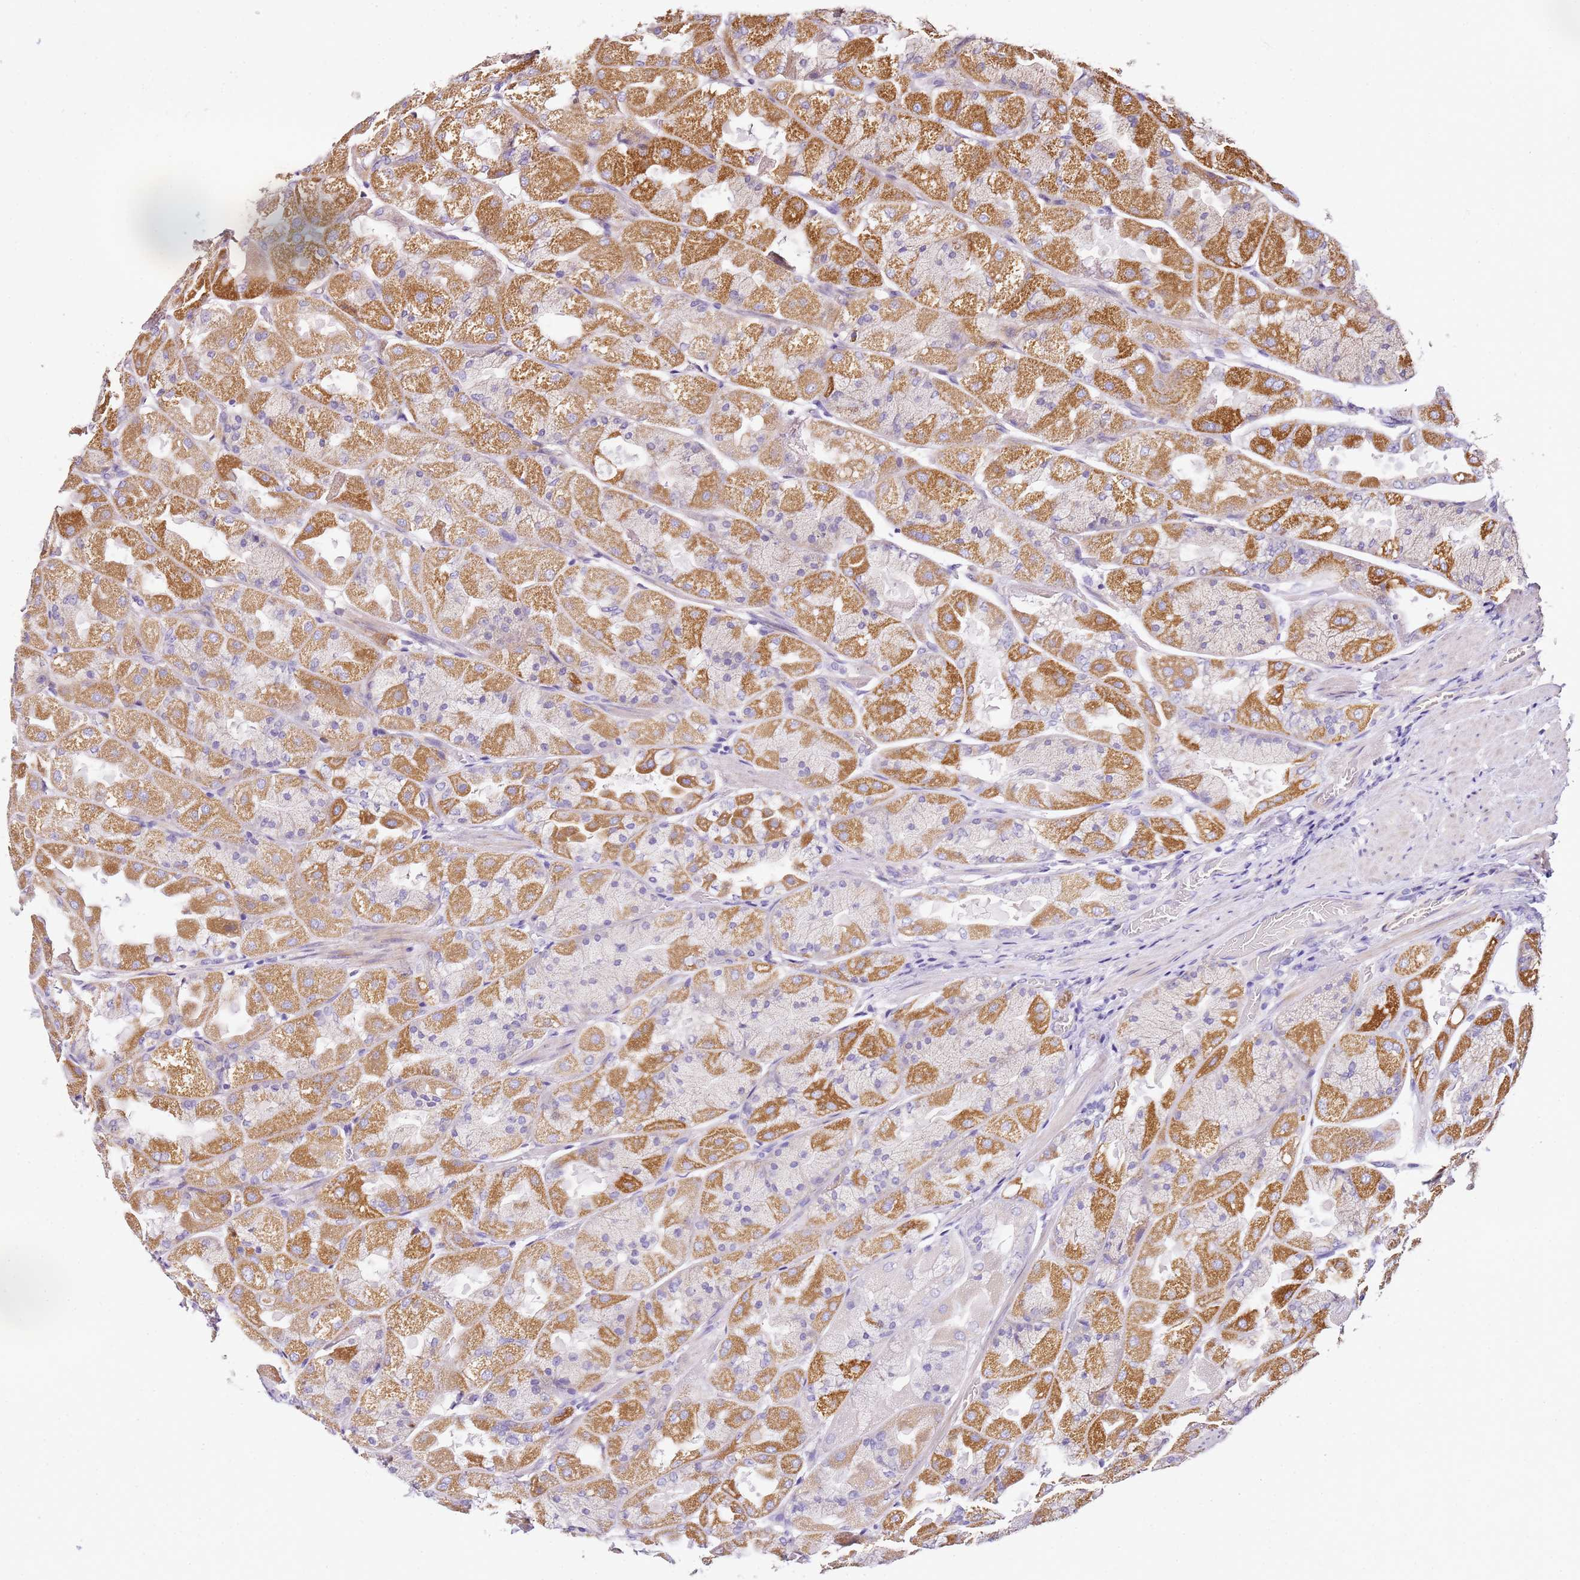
{"staining": {"intensity": "moderate", "quantity": "25%-75%", "location": "cytoplasmic/membranous"}, "tissue": "stomach", "cell_type": "Glandular cells", "image_type": "normal", "snomed": [{"axis": "morphology", "description": "Normal tissue, NOS"}, {"axis": "topography", "description": "Stomach"}], "caption": "This is an image of immunohistochemistry (IHC) staining of benign stomach, which shows moderate staining in the cytoplasmic/membranous of glandular cells.", "gene": "OR2B11", "patient": {"sex": "female", "age": 61}}